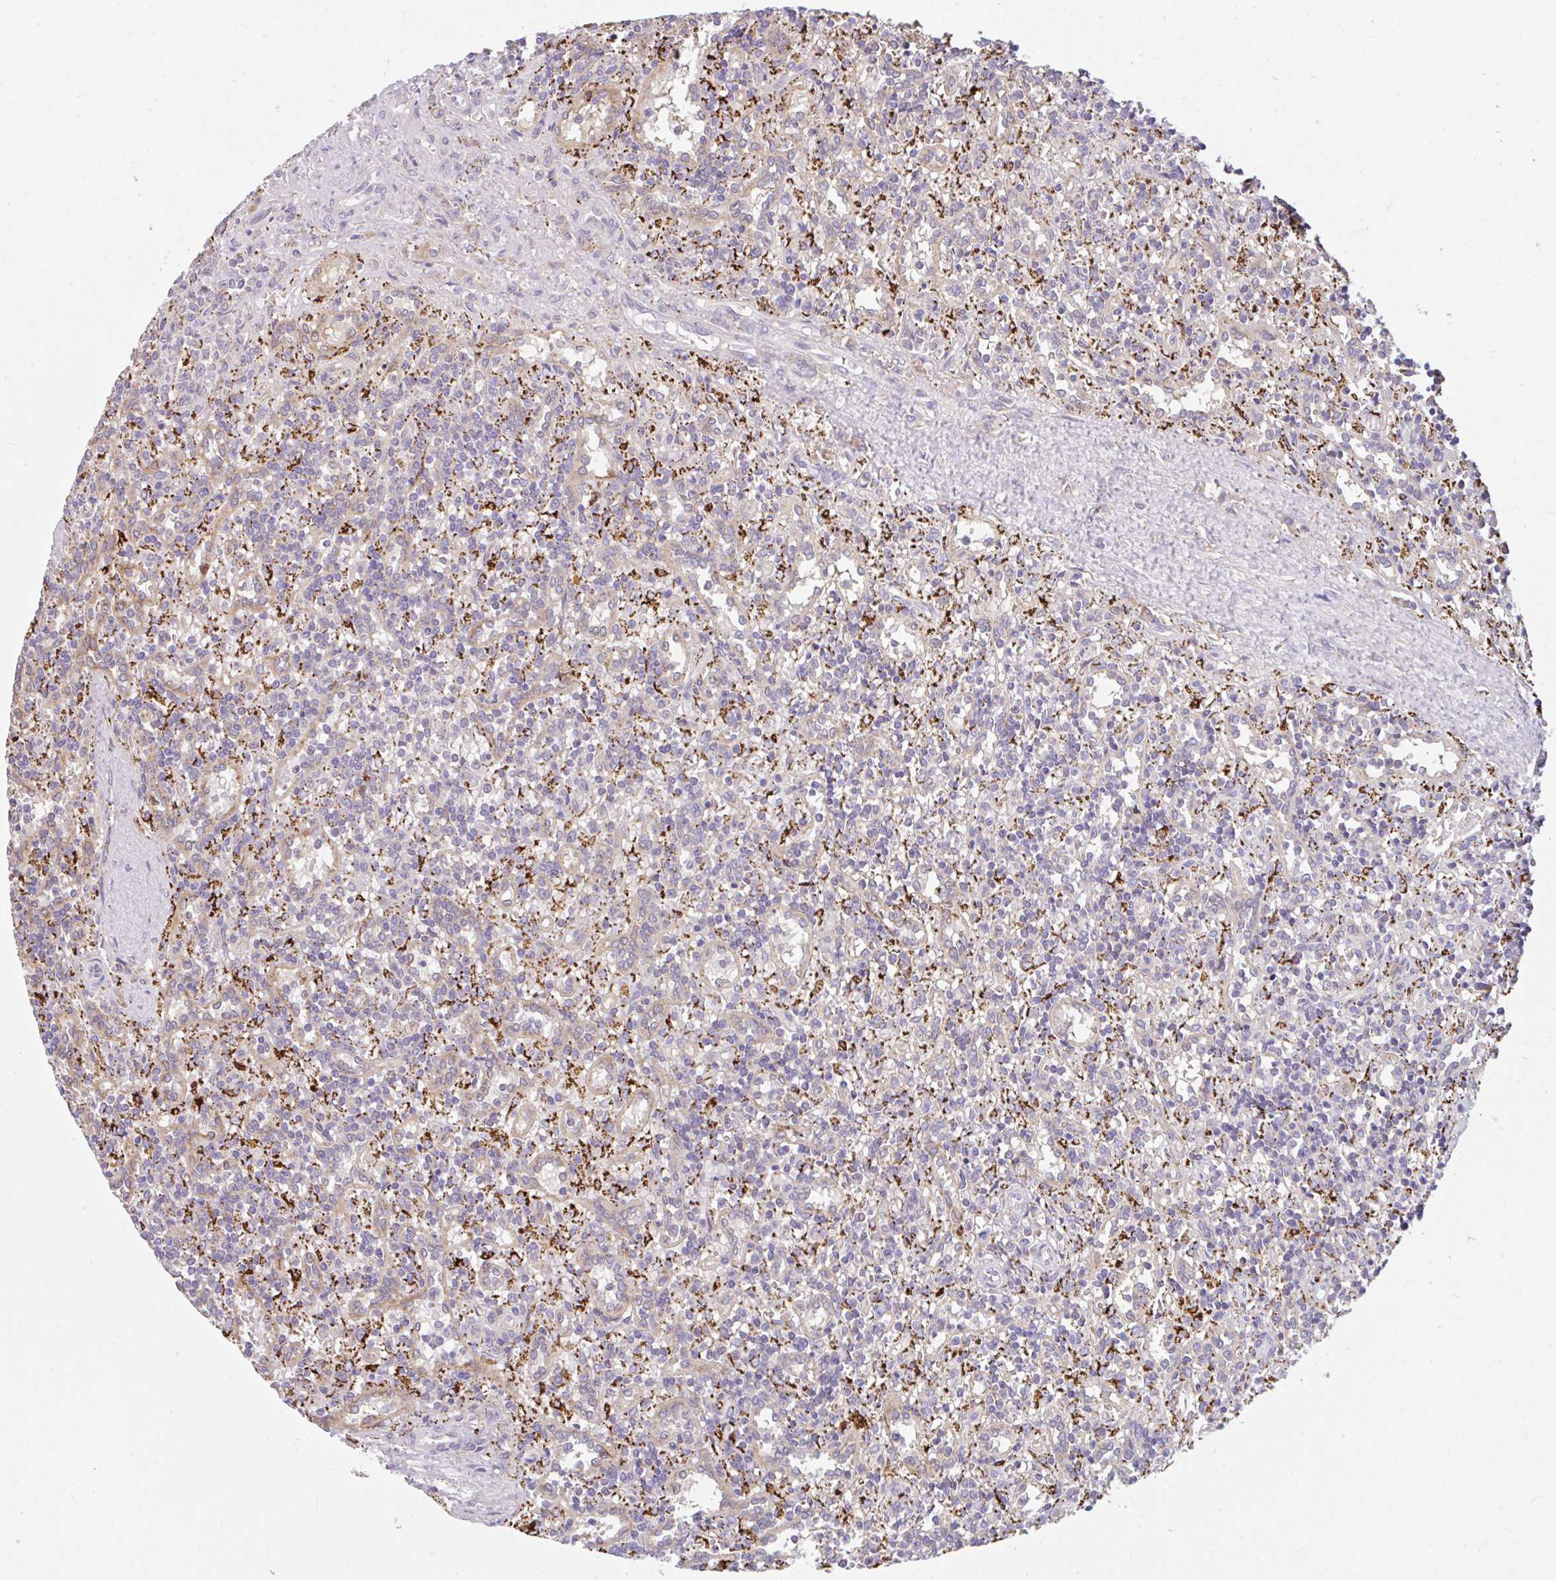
{"staining": {"intensity": "negative", "quantity": "none", "location": "none"}, "tissue": "lymphoma", "cell_type": "Tumor cells", "image_type": "cancer", "snomed": [{"axis": "morphology", "description": "Malignant lymphoma, non-Hodgkin's type, Low grade"}, {"axis": "topography", "description": "Spleen"}], "caption": "A high-resolution histopathology image shows immunohistochemistry staining of lymphoma, which displays no significant expression in tumor cells.", "gene": "RALBP1", "patient": {"sex": "male", "age": 67}}